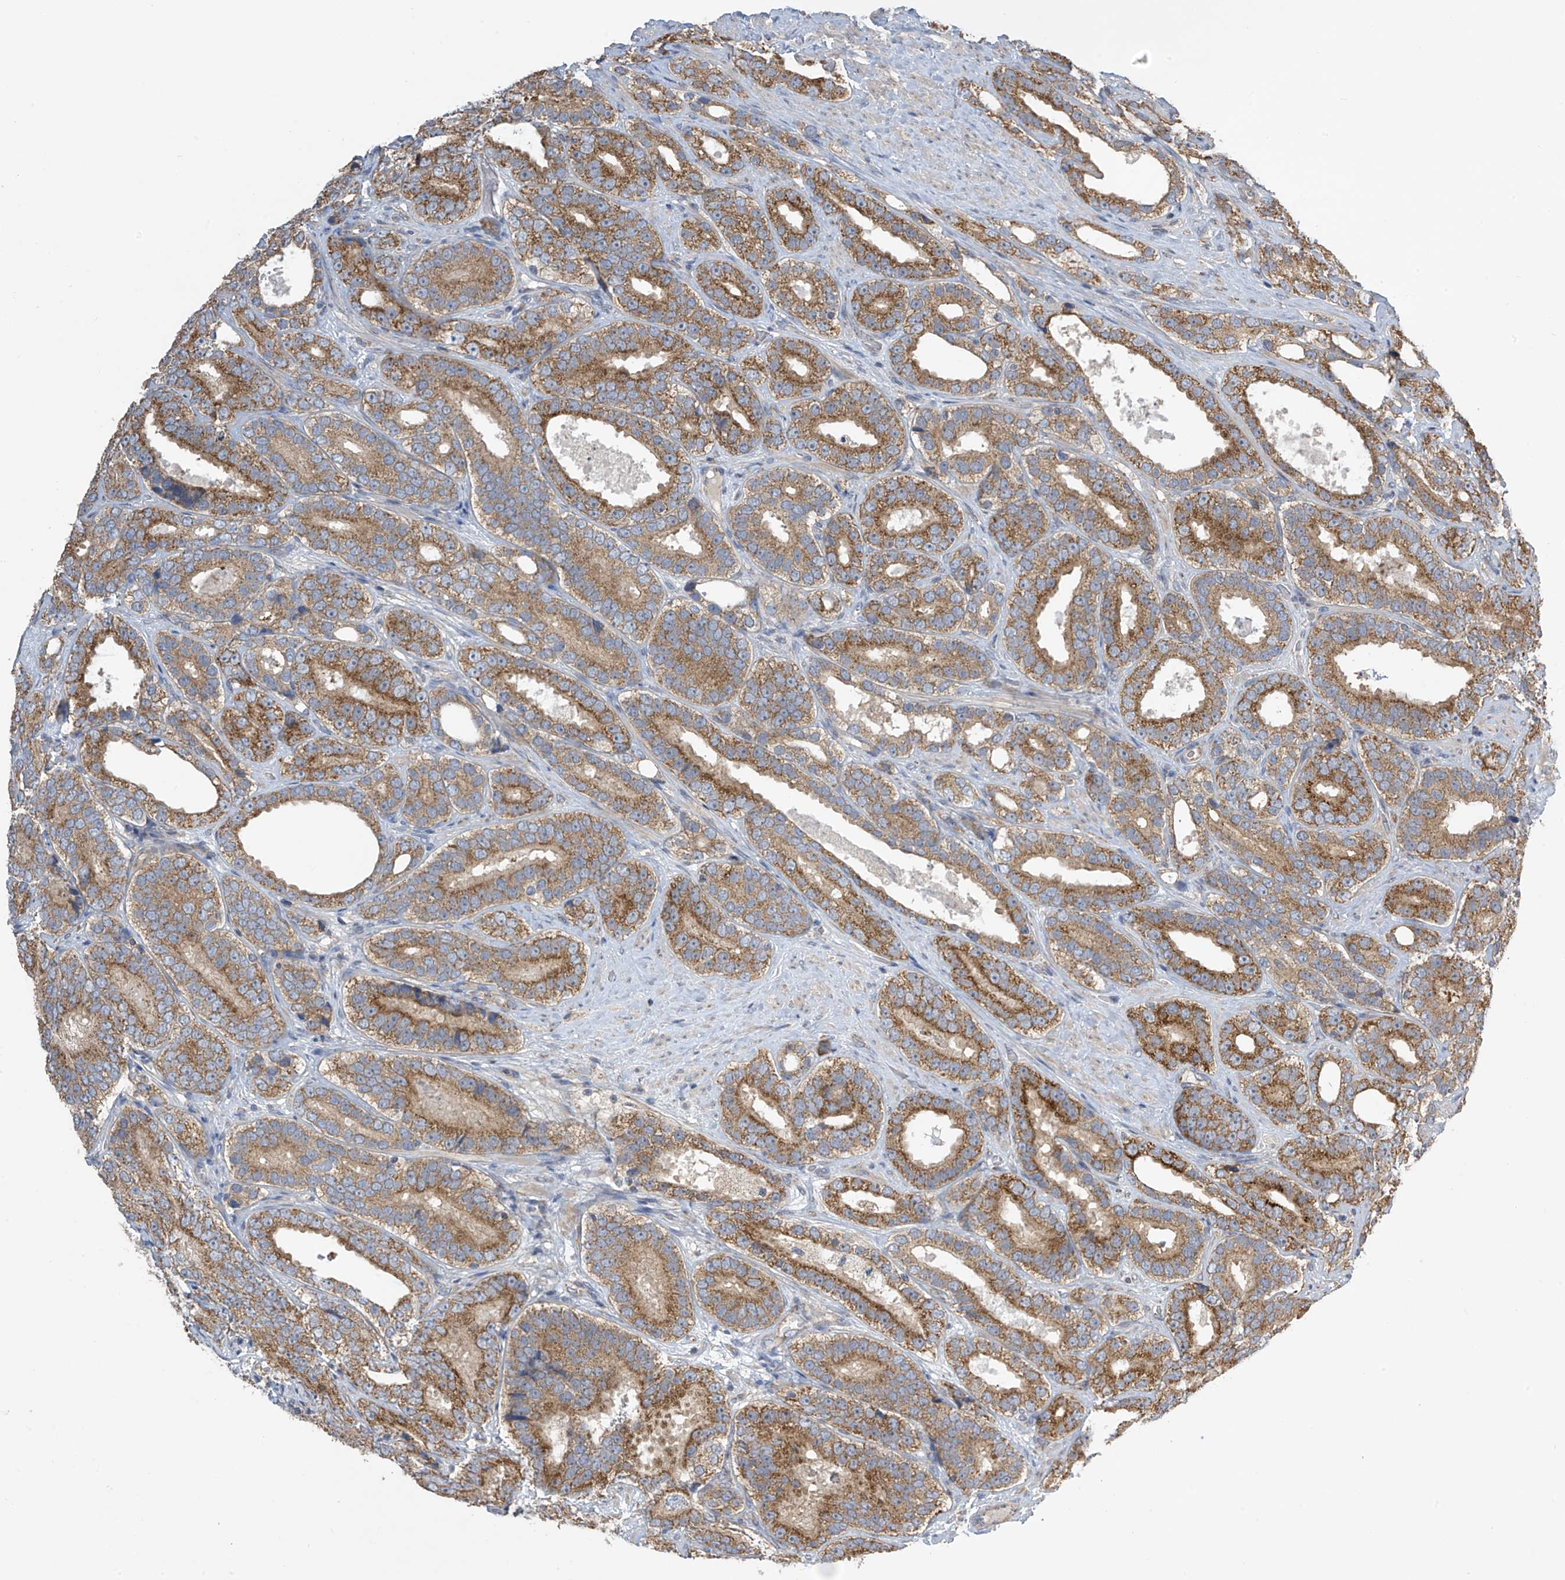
{"staining": {"intensity": "moderate", "quantity": ">75%", "location": "cytoplasmic/membranous"}, "tissue": "prostate cancer", "cell_type": "Tumor cells", "image_type": "cancer", "snomed": [{"axis": "morphology", "description": "Adenocarcinoma, High grade"}, {"axis": "topography", "description": "Prostate"}], "caption": "IHC (DAB) staining of human prostate adenocarcinoma (high-grade) displays moderate cytoplasmic/membranous protein expression in approximately >75% of tumor cells.", "gene": "PNPT1", "patient": {"sex": "male", "age": 56}}